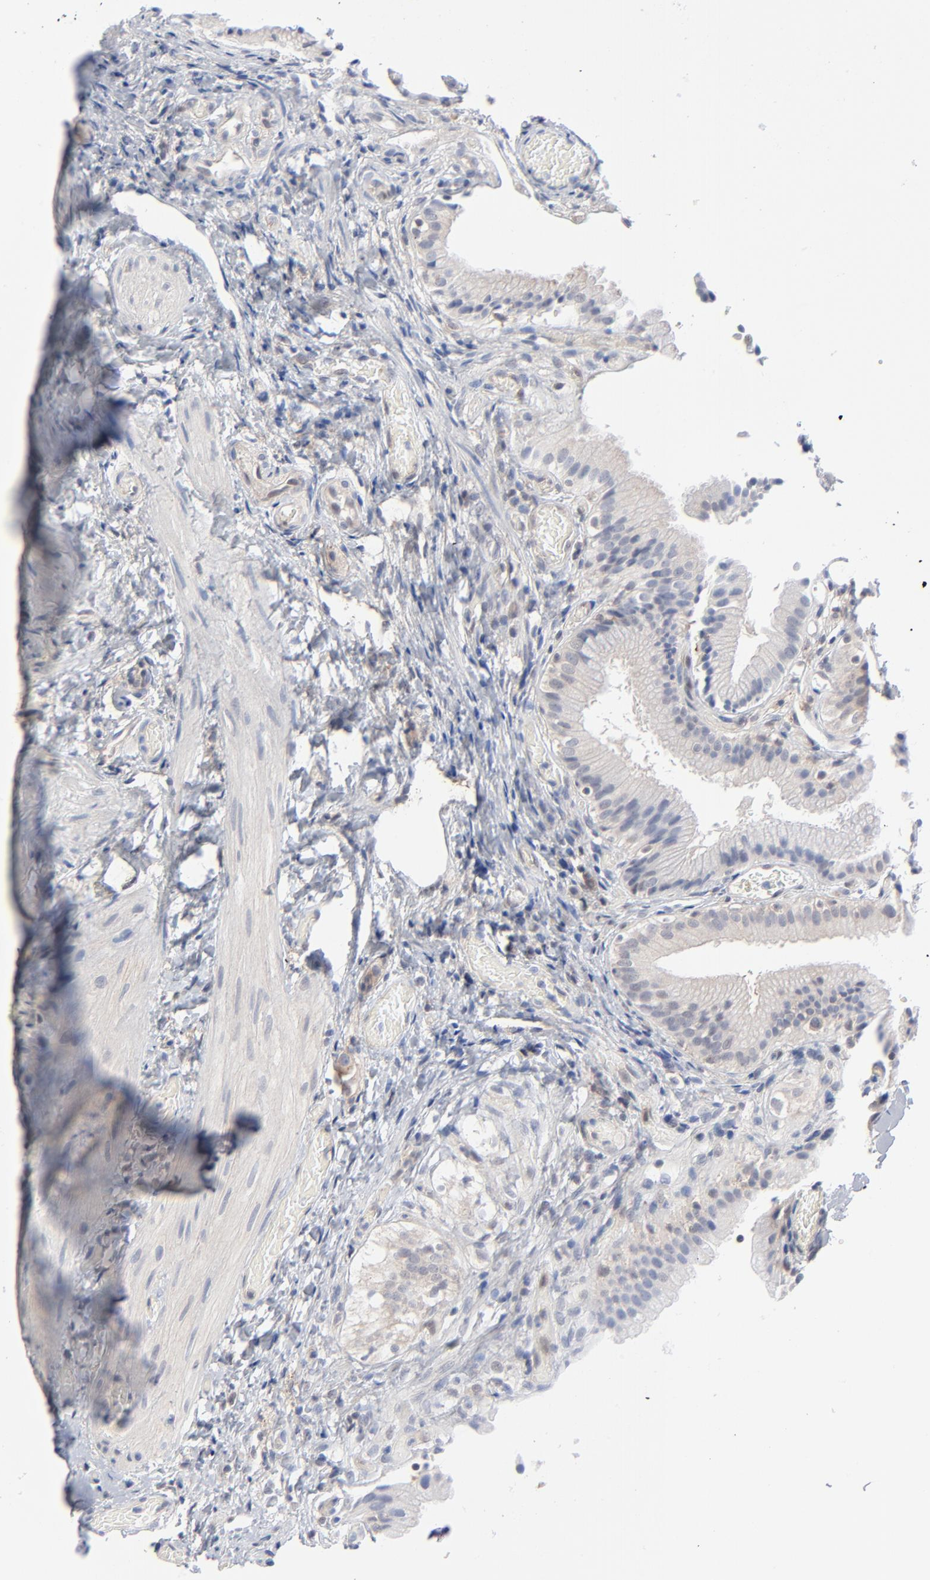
{"staining": {"intensity": "negative", "quantity": "none", "location": "none"}, "tissue": "gallbladder", "cell_type": "Glandular cells", "image_type": "normal", "snomed": [{"axis": "morphology", "description": "Normal tissue, NOS"}, {"axis": "topography", "description": "Gallbladder"}], "caption": "Normal gallbladder was stained to show a protein in brown. There is no significant positivity in glandular cells. (Brightfield microscopy of DAB (3,3'-diaminobenzidine) immunohistochemistry at high magnification).", "gene": "RPS6KB1", "patient": {"sex": "male", "age": 65}}